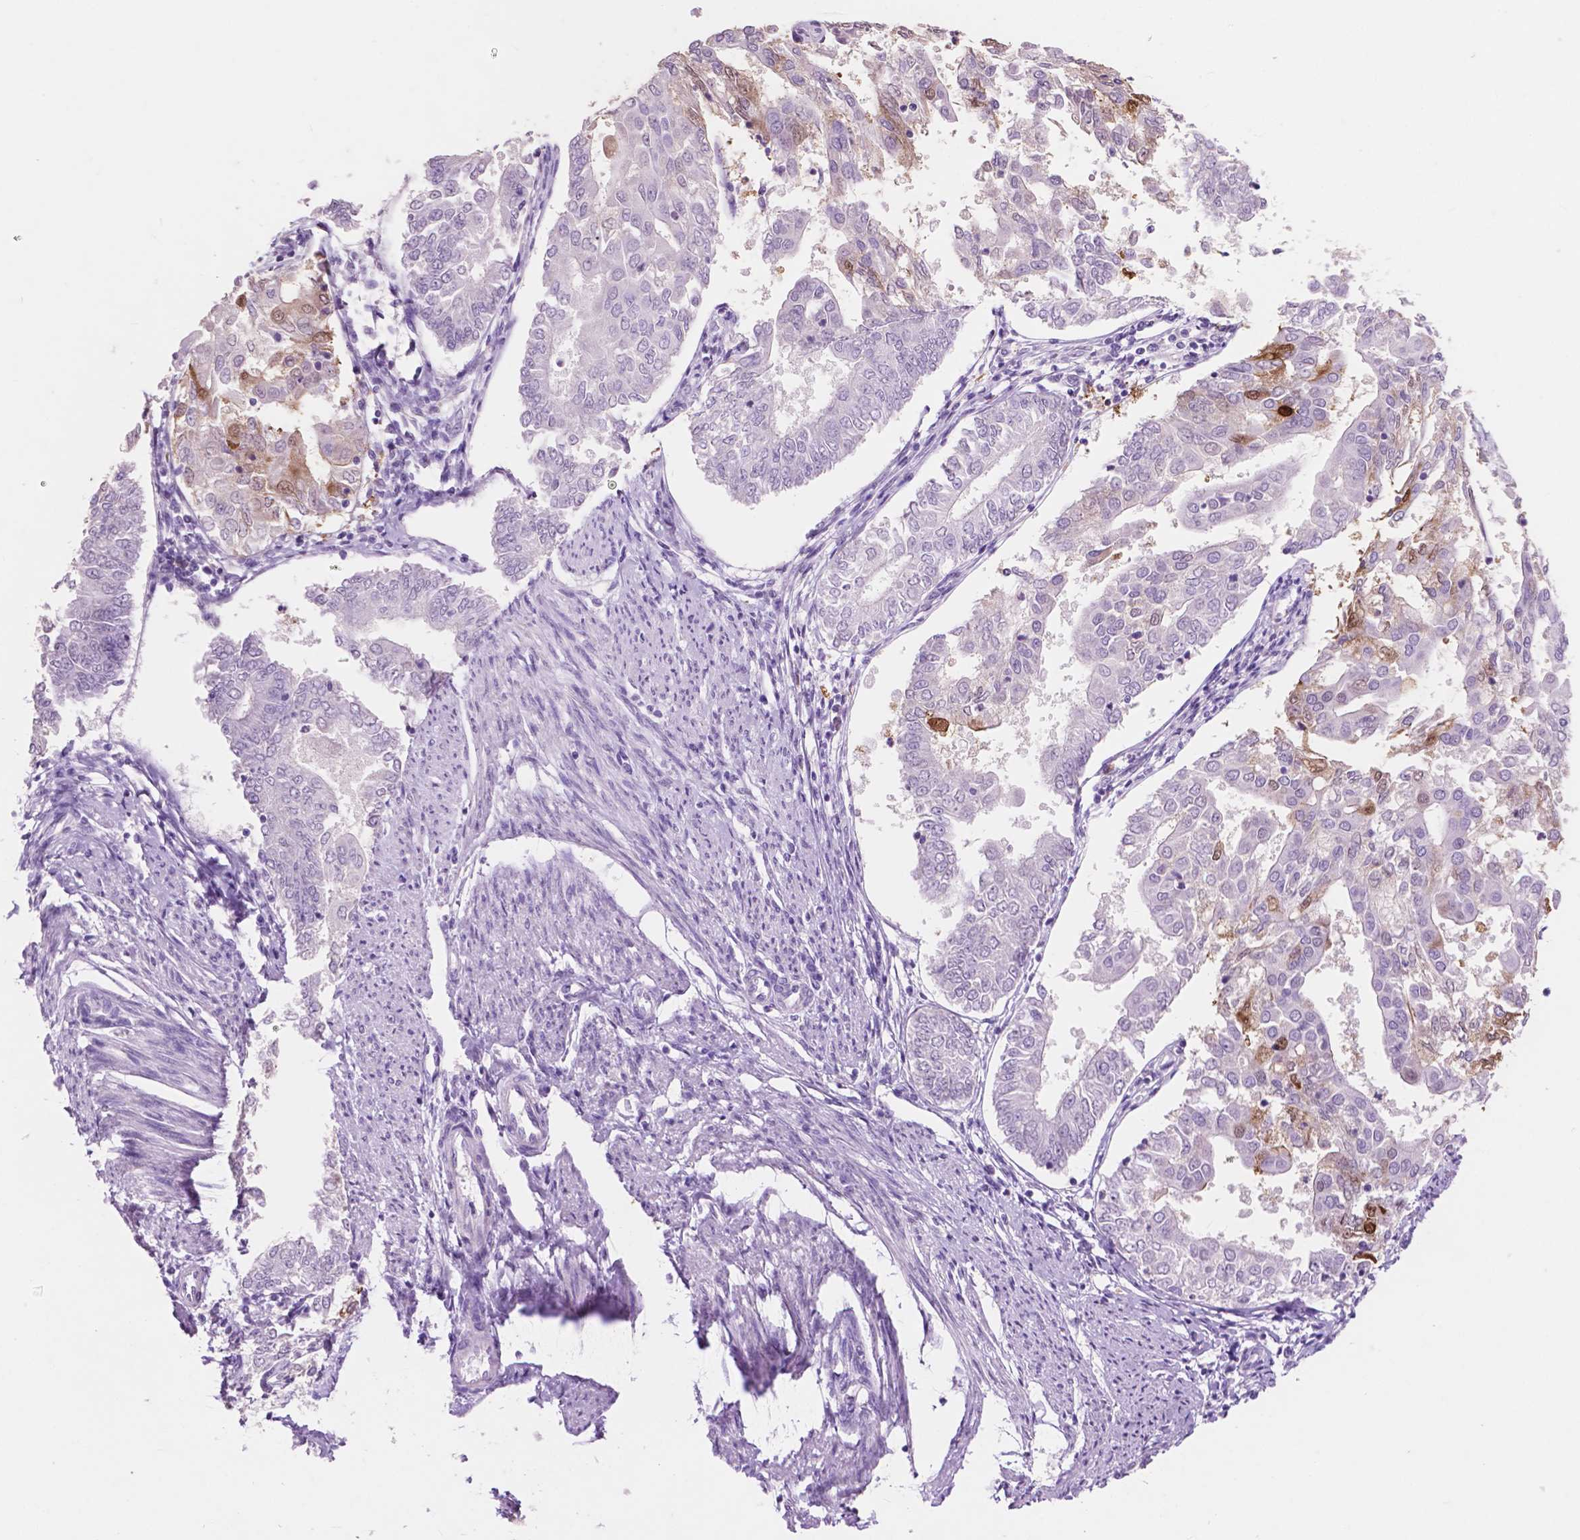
{"staining": {"intensity": "moderate", "quantity": "<25%", "location": "nuclear"}, "tissue": "endometrial cancer", "cell_type": "Tumor cells", "image_type": "cancer", "snomed": [{"axis": "morphology", "description": "Adenocarcinoma, NOS"}, {"axis": "topography", "description": "Endometrium"}], "caption": "Immunohistochemical staining of human endometrial adenocarcinoma exhibits low levels of moderate nuclear positivity in about <25% of tumor cells. The protein of interest is stained brown, and the nuclei are stained in blue (DAB IHC with brightfield microscopy, high magnification).", "gene": "IDO1", "patient": {"sex": "female", "age": 68}}